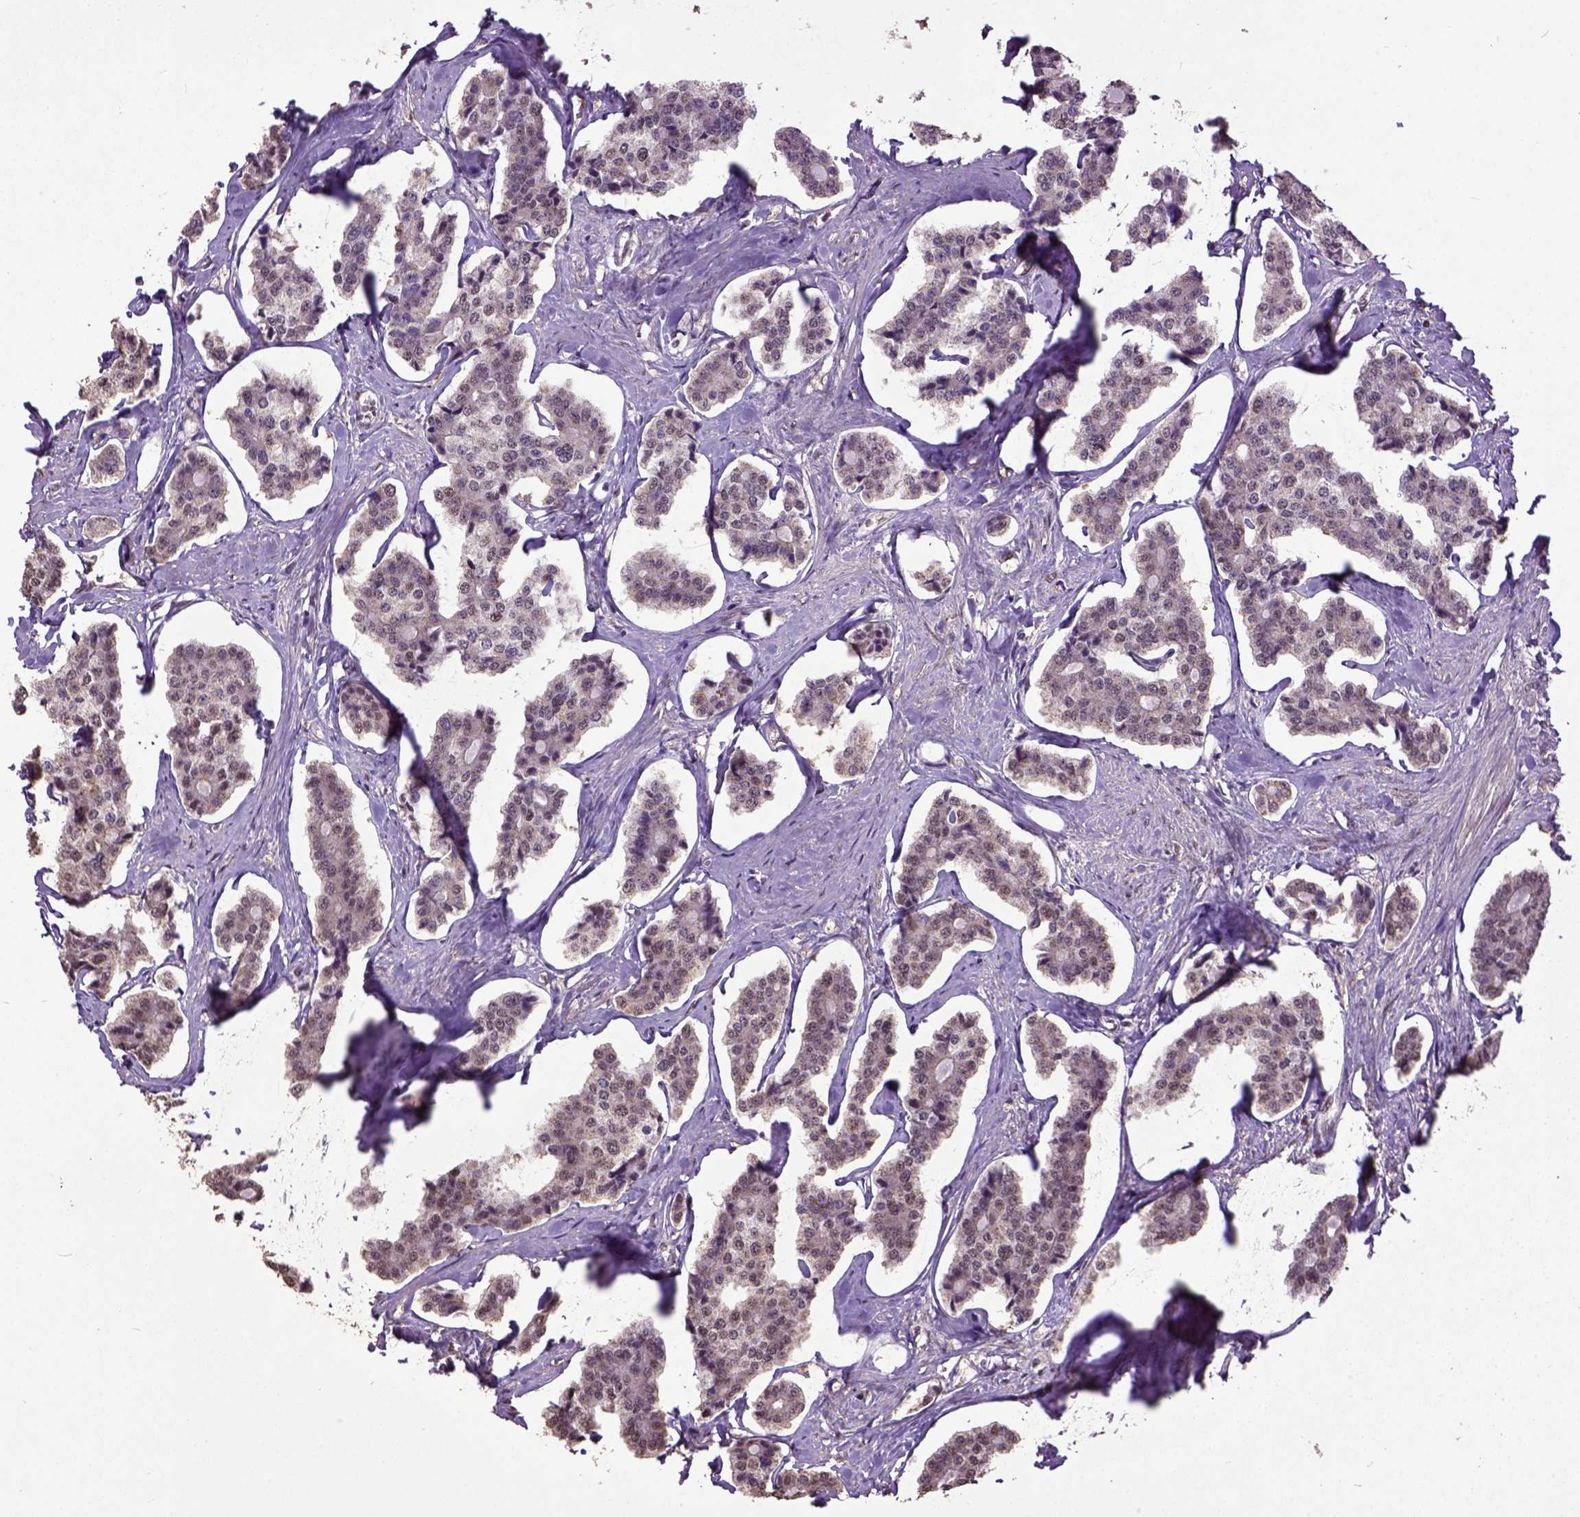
{"staining": {"intensity": "moderate", "quantity": "<25%", "location": "nuclear"}, "tissue": "carcinoid", "cell_type": "Tumor cells", "image_type": "cancer", "snomed": [{"axis": "morphology", "description": "Carcinoid, malignant, NOS"}, {"axis": "topography", "description": "Small intestine"}], "caption": "IHC of carcinoid (malignant) reveals low levels of moderate nuclear positivity in about <25% of tumor cells.", "gene": "UBA3", "patient": {"sex": "female", "age": 65}}